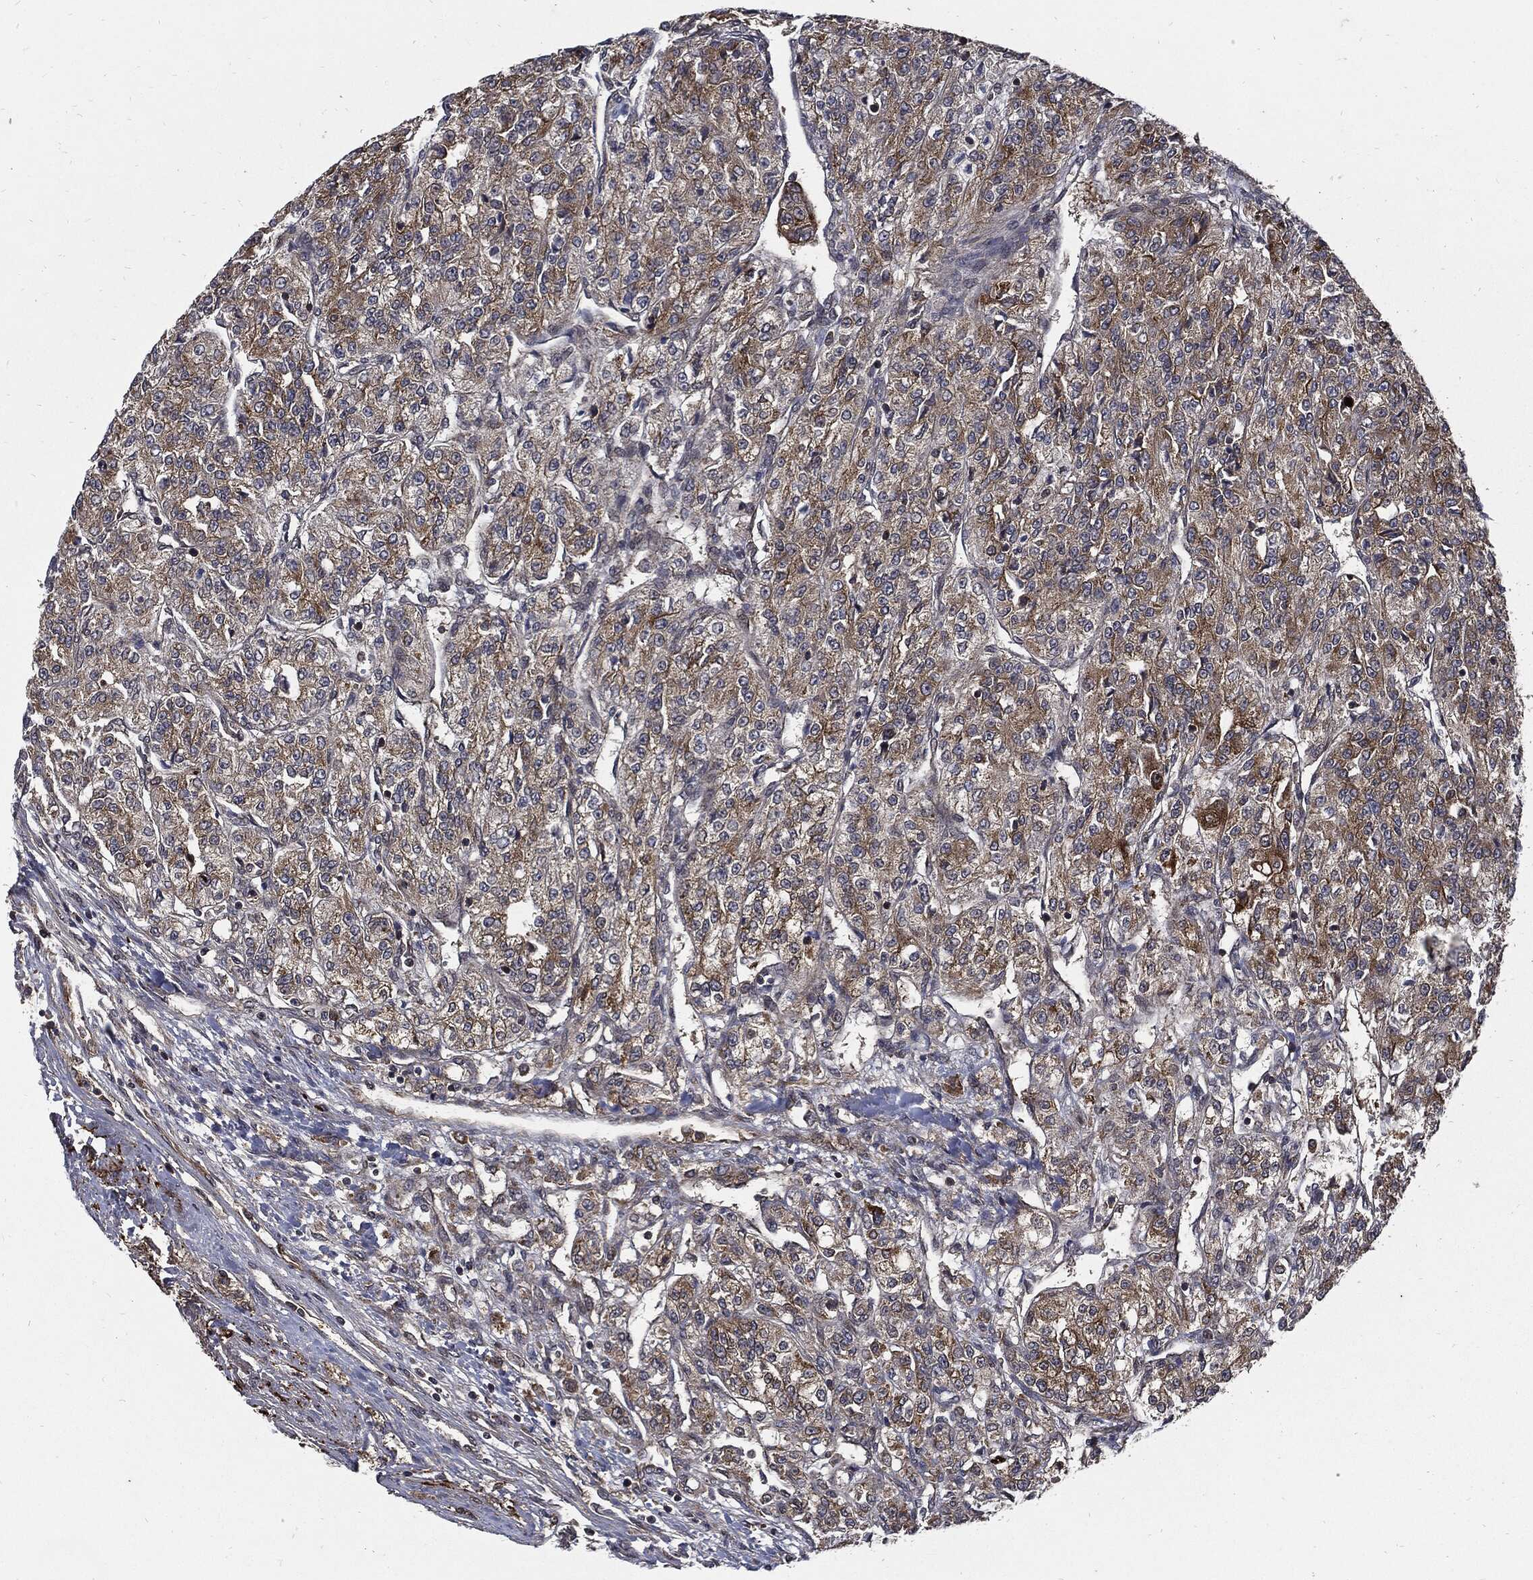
{"staining": {"intensity": "strong", "quantity": "<25%", "location": "cytoplasmic/membranous"}, "tissue": "renal cancer", "cell_type": "Tumor cells", "image_type": "cancer", "snomed": [{"axis": "morphology", "description": "Adenocarcinoma, NOS"}, {"axis": "topography", "description": "Kidney"}], "caption": "The histopathology image exhibits staining of renal cancer, revealing strong cytoplasmic/membranous protein positivity (brown color) within tumor cells.", "gene": "CLU", "patient": {"sex": "female", "age": 63}}